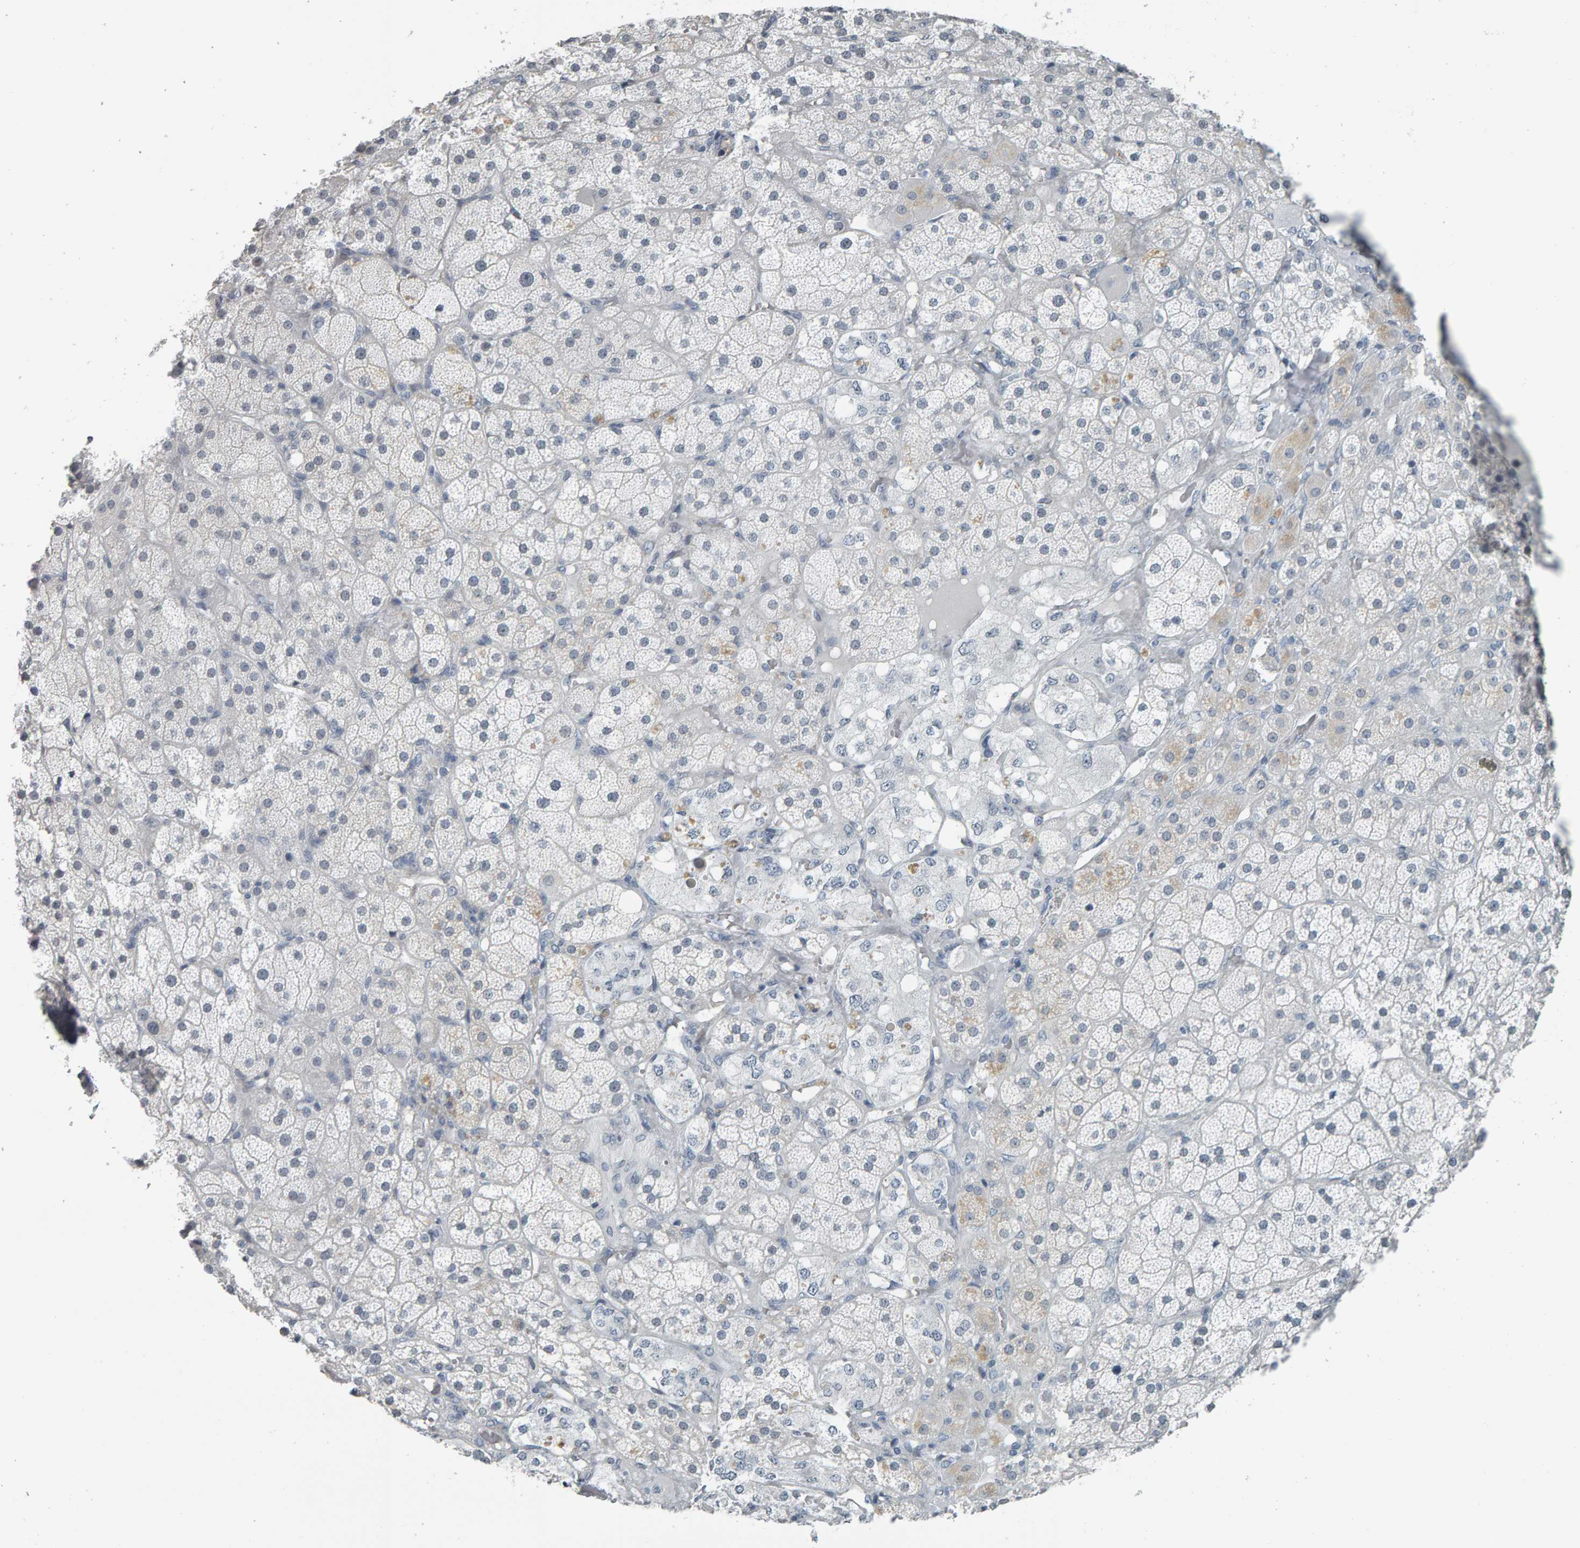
{"staining": {"intensity": "negative", "quantity": "none", "location": "none"}, "tissue": "adrenal gland", "cell_type": "Glandular cells", "image_type": "normal", "snomed": [{"axis": "morphology", "description": "Normal tissue, NOS"}, {"axis": "topography", "description": "Adrenal gland"}], "caption": "IHC of normal human adrenal gland exhibits no expression in glandular cells.", "gene": "PYY", "patient": {"sex": "male", "age": 57}}